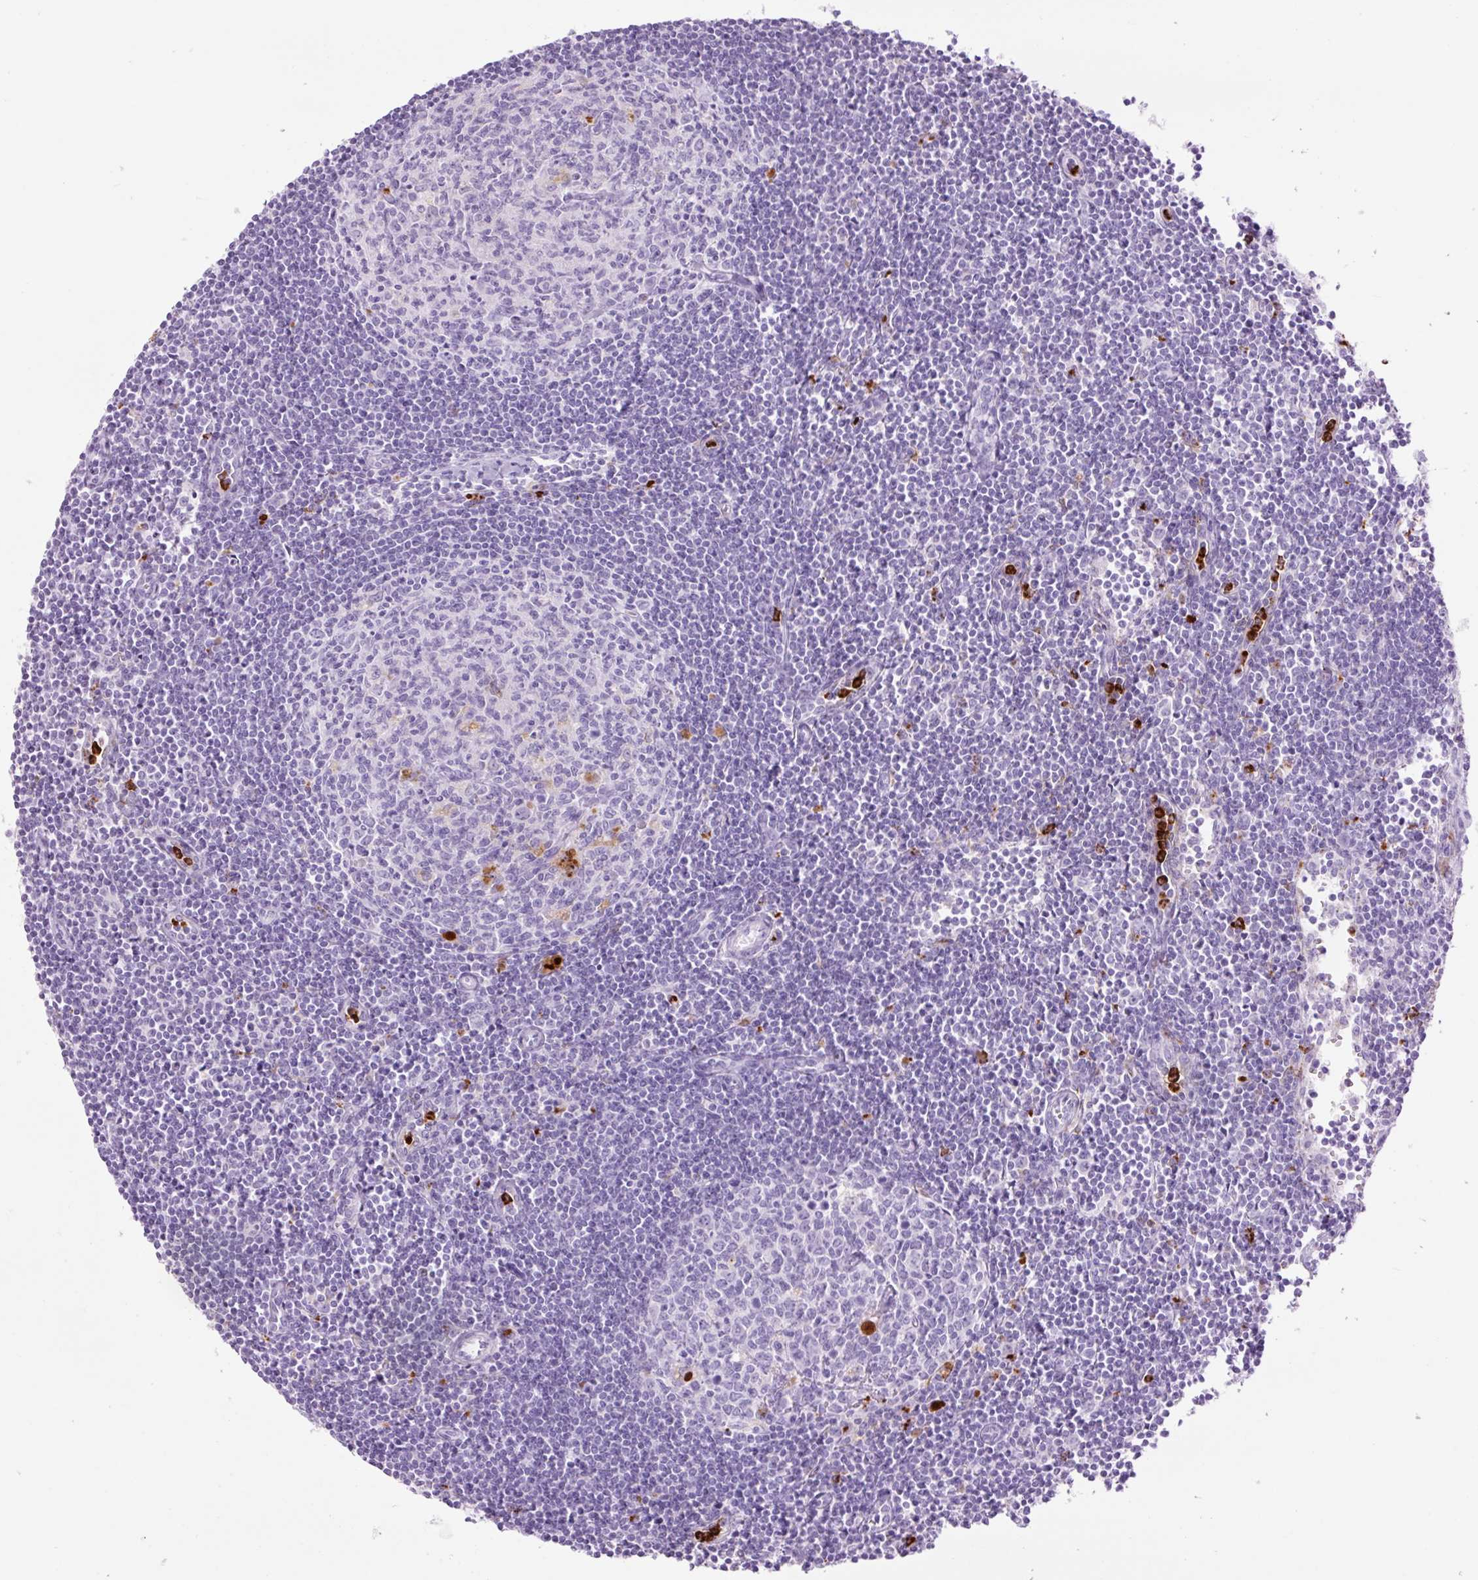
{"staining": {"intensity": "negative", "quantity": "none", "location": "none"}, "tissue": "lymph node", "cell_type": "Germinal center cells", "image_type": "normal", "snomed": [{"axis": "morphology", "description": "Normal tissue, NOS"}, {"axis": "topography", "description": "Lymph node"}], "caption": "High power microscopy micrograph of an immunohistochemistry (IHC) histopathology image of benign lymph node, revealing no significant expression in germinal center cells.", "gene": "LYZ", "patient": {"sex": "female", "age": 29}}